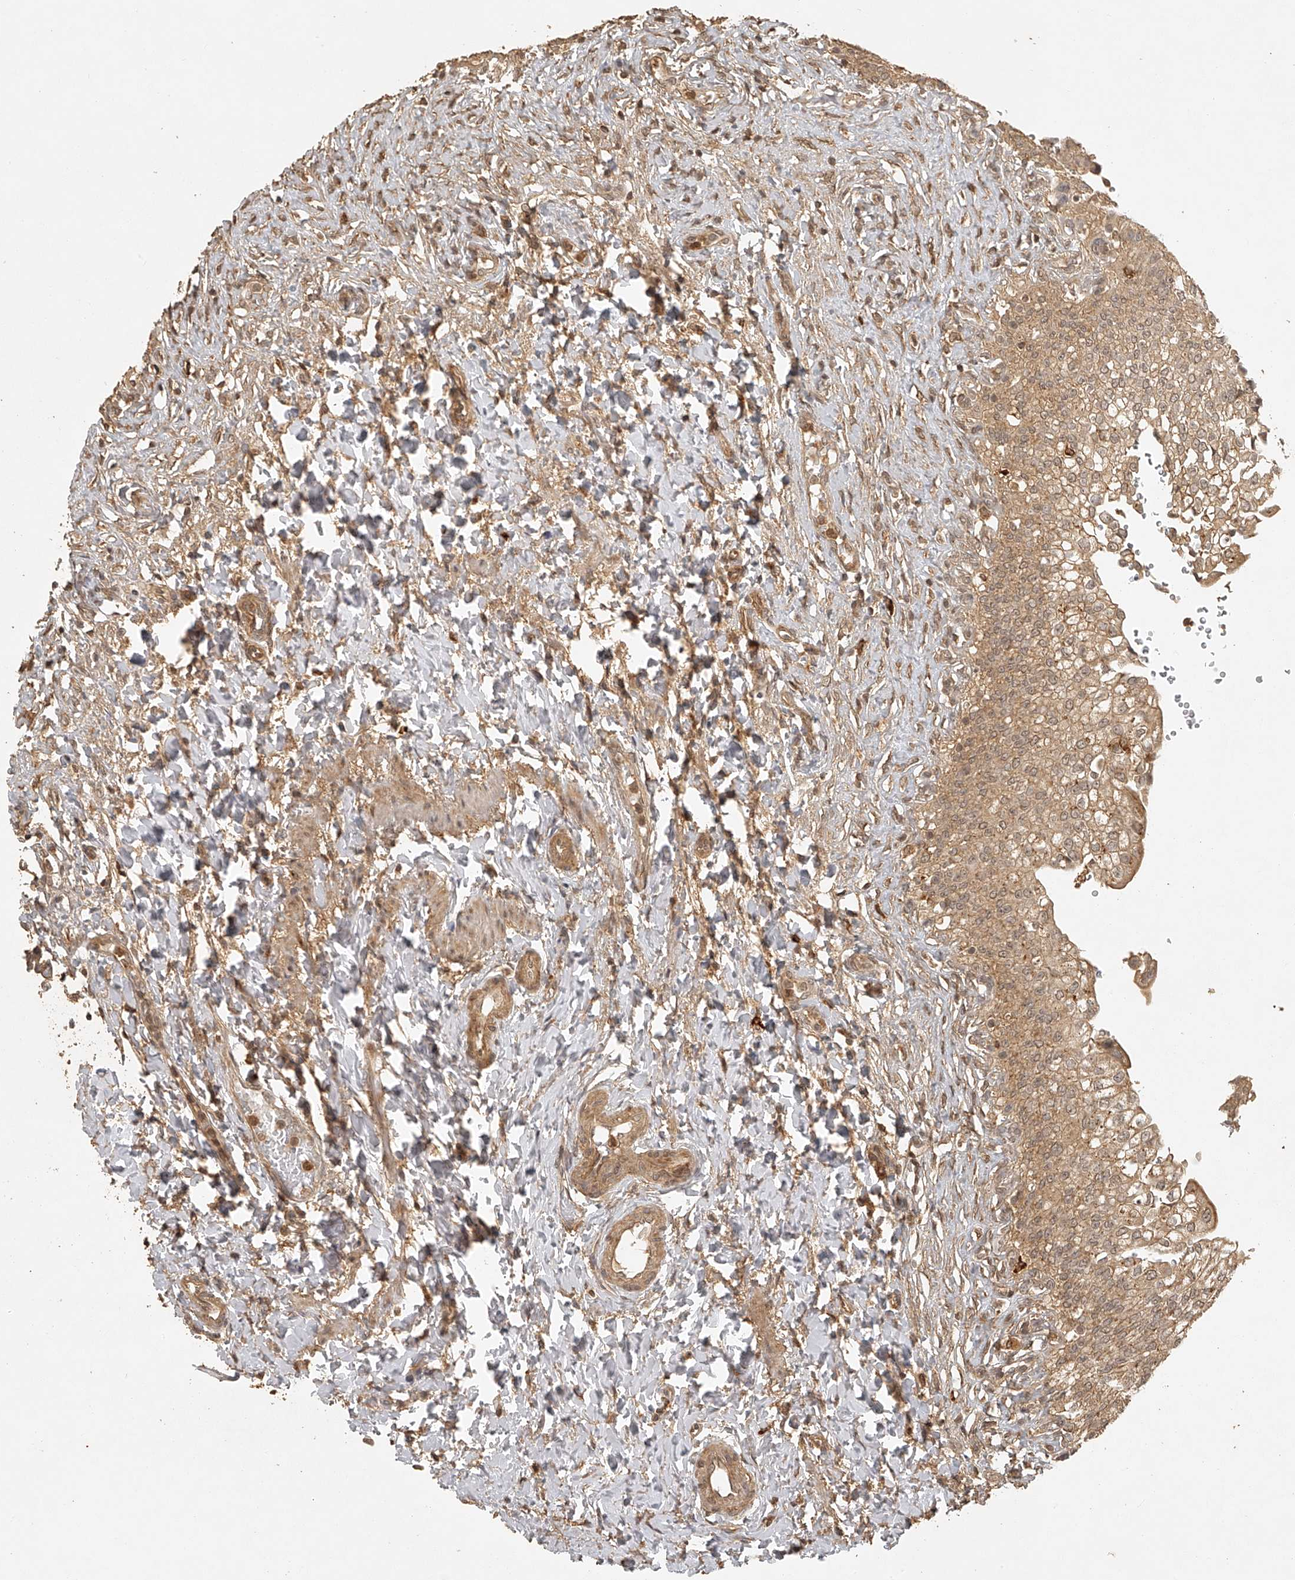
{"staining": {"intensity": "moderate", "quantity": ">75%", "location": "cytoplasmic/membranous"}, "tissue": "urinary bladder", "cell_type": "Urothelial cells", "image_type": "normal", "snomed": [{"axis": "morphology", "description": "Urothelial carcinoma, High grade"}, {"axis": "topography", "description": "Urinary bladder"}], "caption": "Protein expression analysis of benign urinary bladder exhibits moderate cytoplasmic/membranous staining in about >75% of urothelial cells.", "gene": "BCL2L11", "patient": {"sex": "male", "age": 46}}